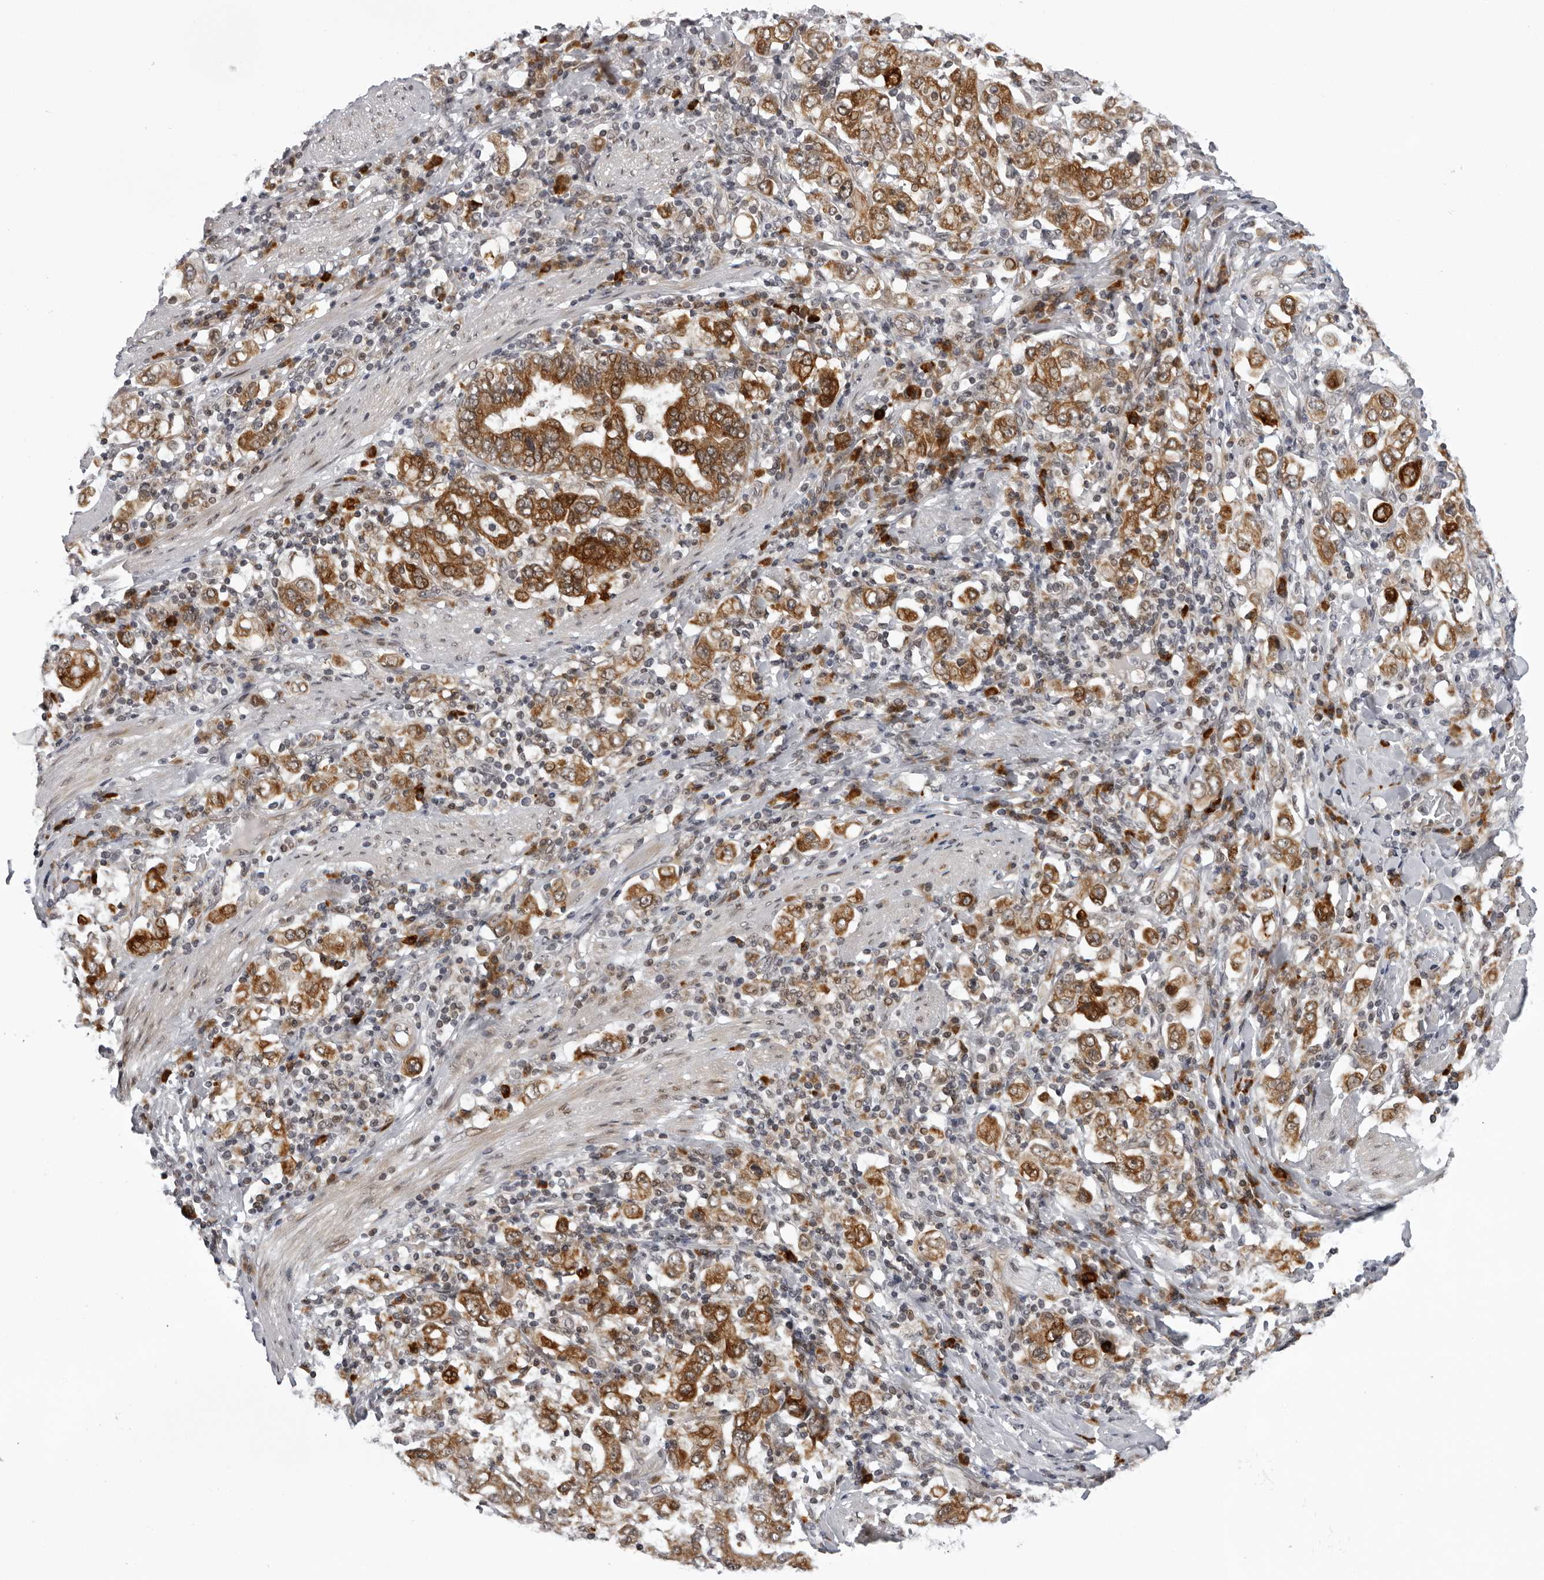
{"staining": {"intensity": "strong", "quantity": ">75%", "location": "cytoplasmic/membranous"}, "tissue": "stomach cancer", "cell_type": "Tumor cells", "image_type": "cancer", "snomed": [{"axis": "morphology", "description": "Adenocarcinoma, NOS"}, {"axis": "topography", "description": "Stomach, upper"}], "caption": "Brown immunohistochemical staining in human stomach adenocarcinoma reveals strong cytoplasmic/membranous expression in approximately >75% of tumor cells.", "gene": "GCSAML", "patient": {"sex": "male", "age": 62}}